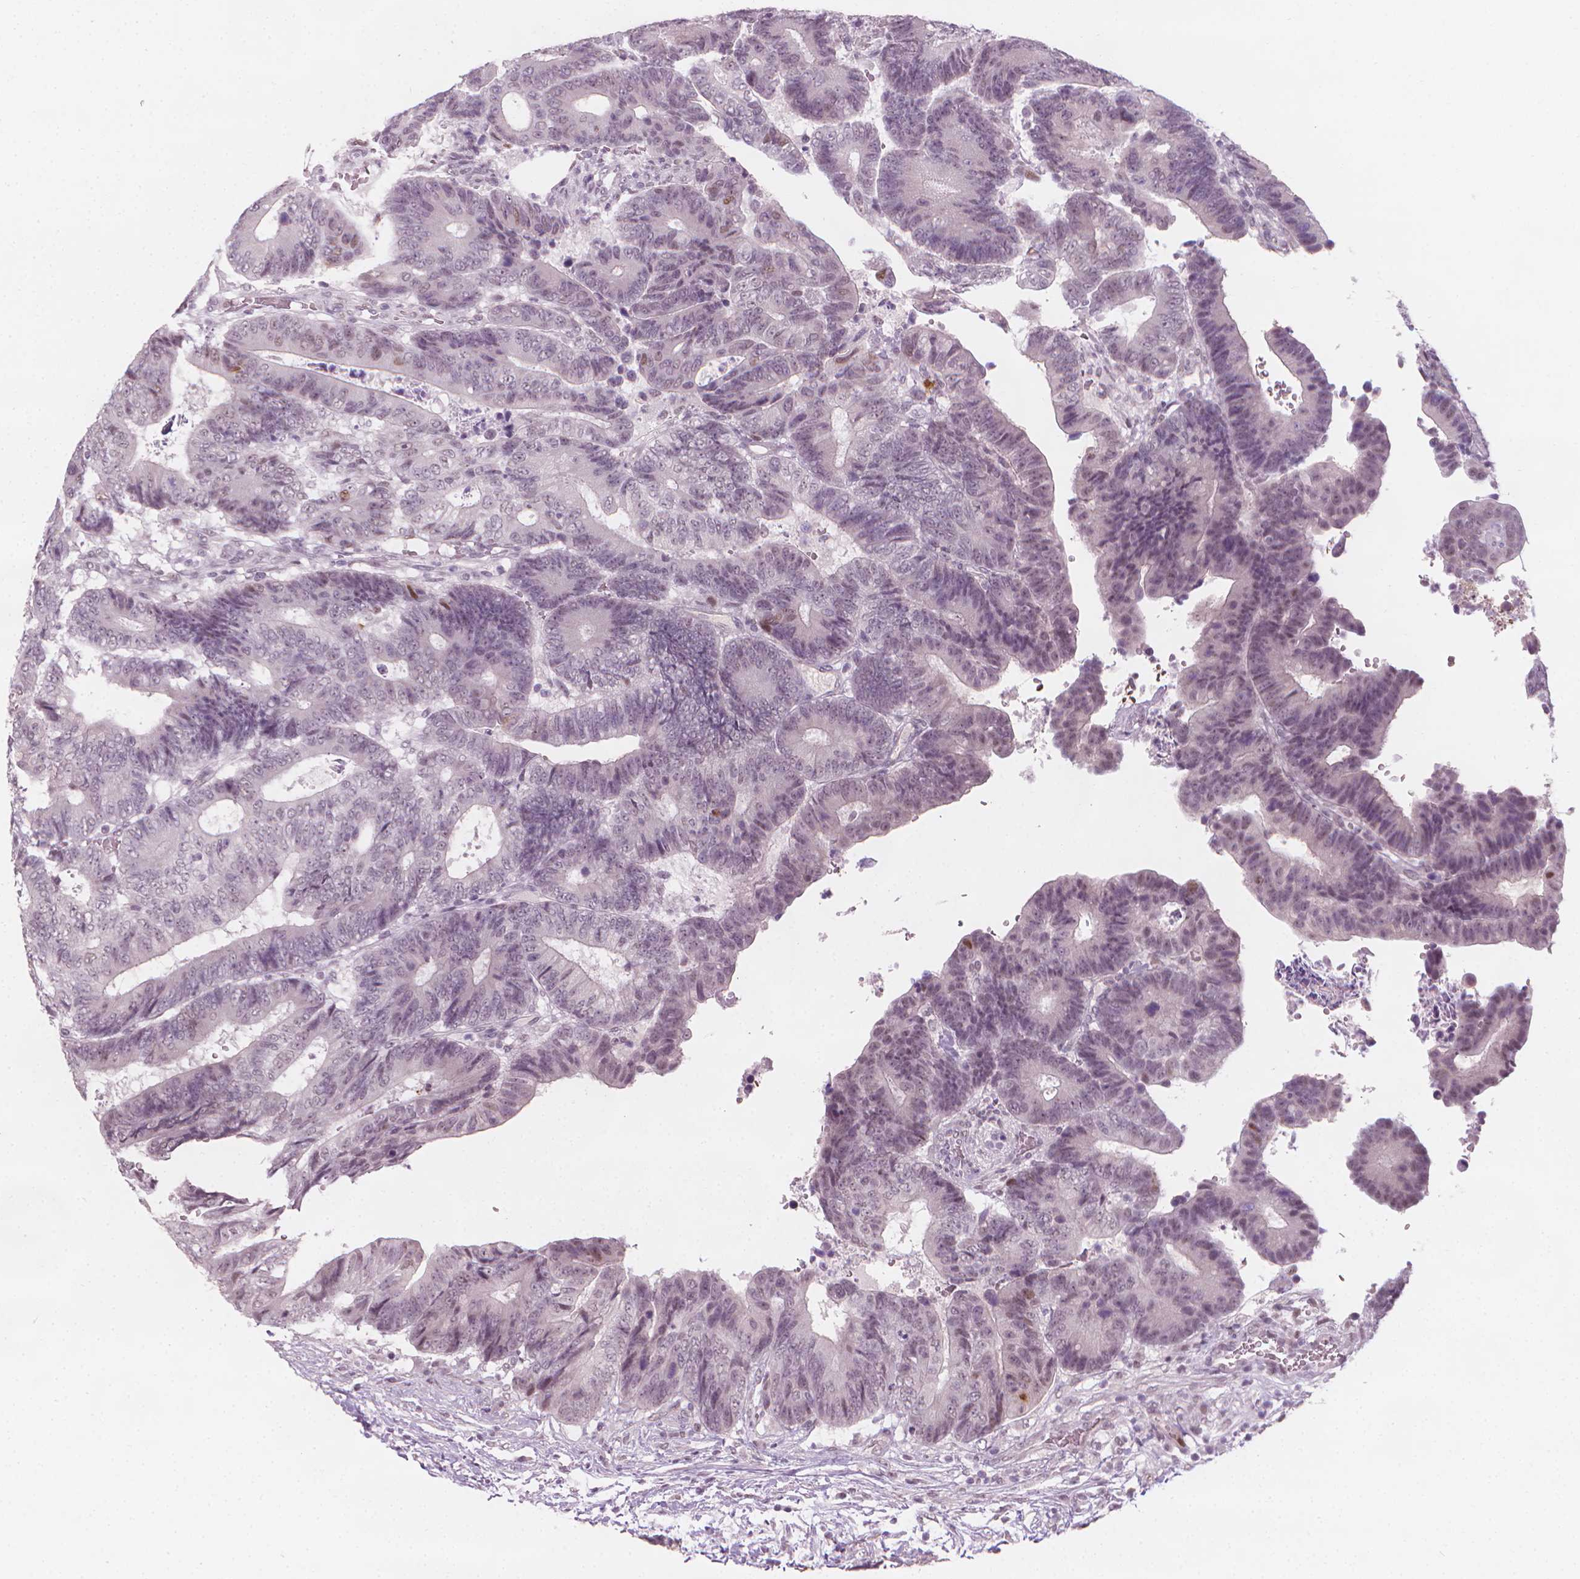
{"staining": {"intensity": "weak", "quantity": "<25%", "location": "nuclear"}, "tissue": "colorectal cancer", "cell_type": "Tumor cells", "image_type": "cancer", "snomed": [{"axis": "morphology", "description": "Adenocarcinoma, NOS"}, {"axis": "topography", "description": "Colon"}], "caption": "Human colorectal adenocarcinoma stained for a protein using immunohistochemistry shows no staining in tumor cells.", "gene": "CDKN1C", "patient": {"sex": "female", "age": 48}}